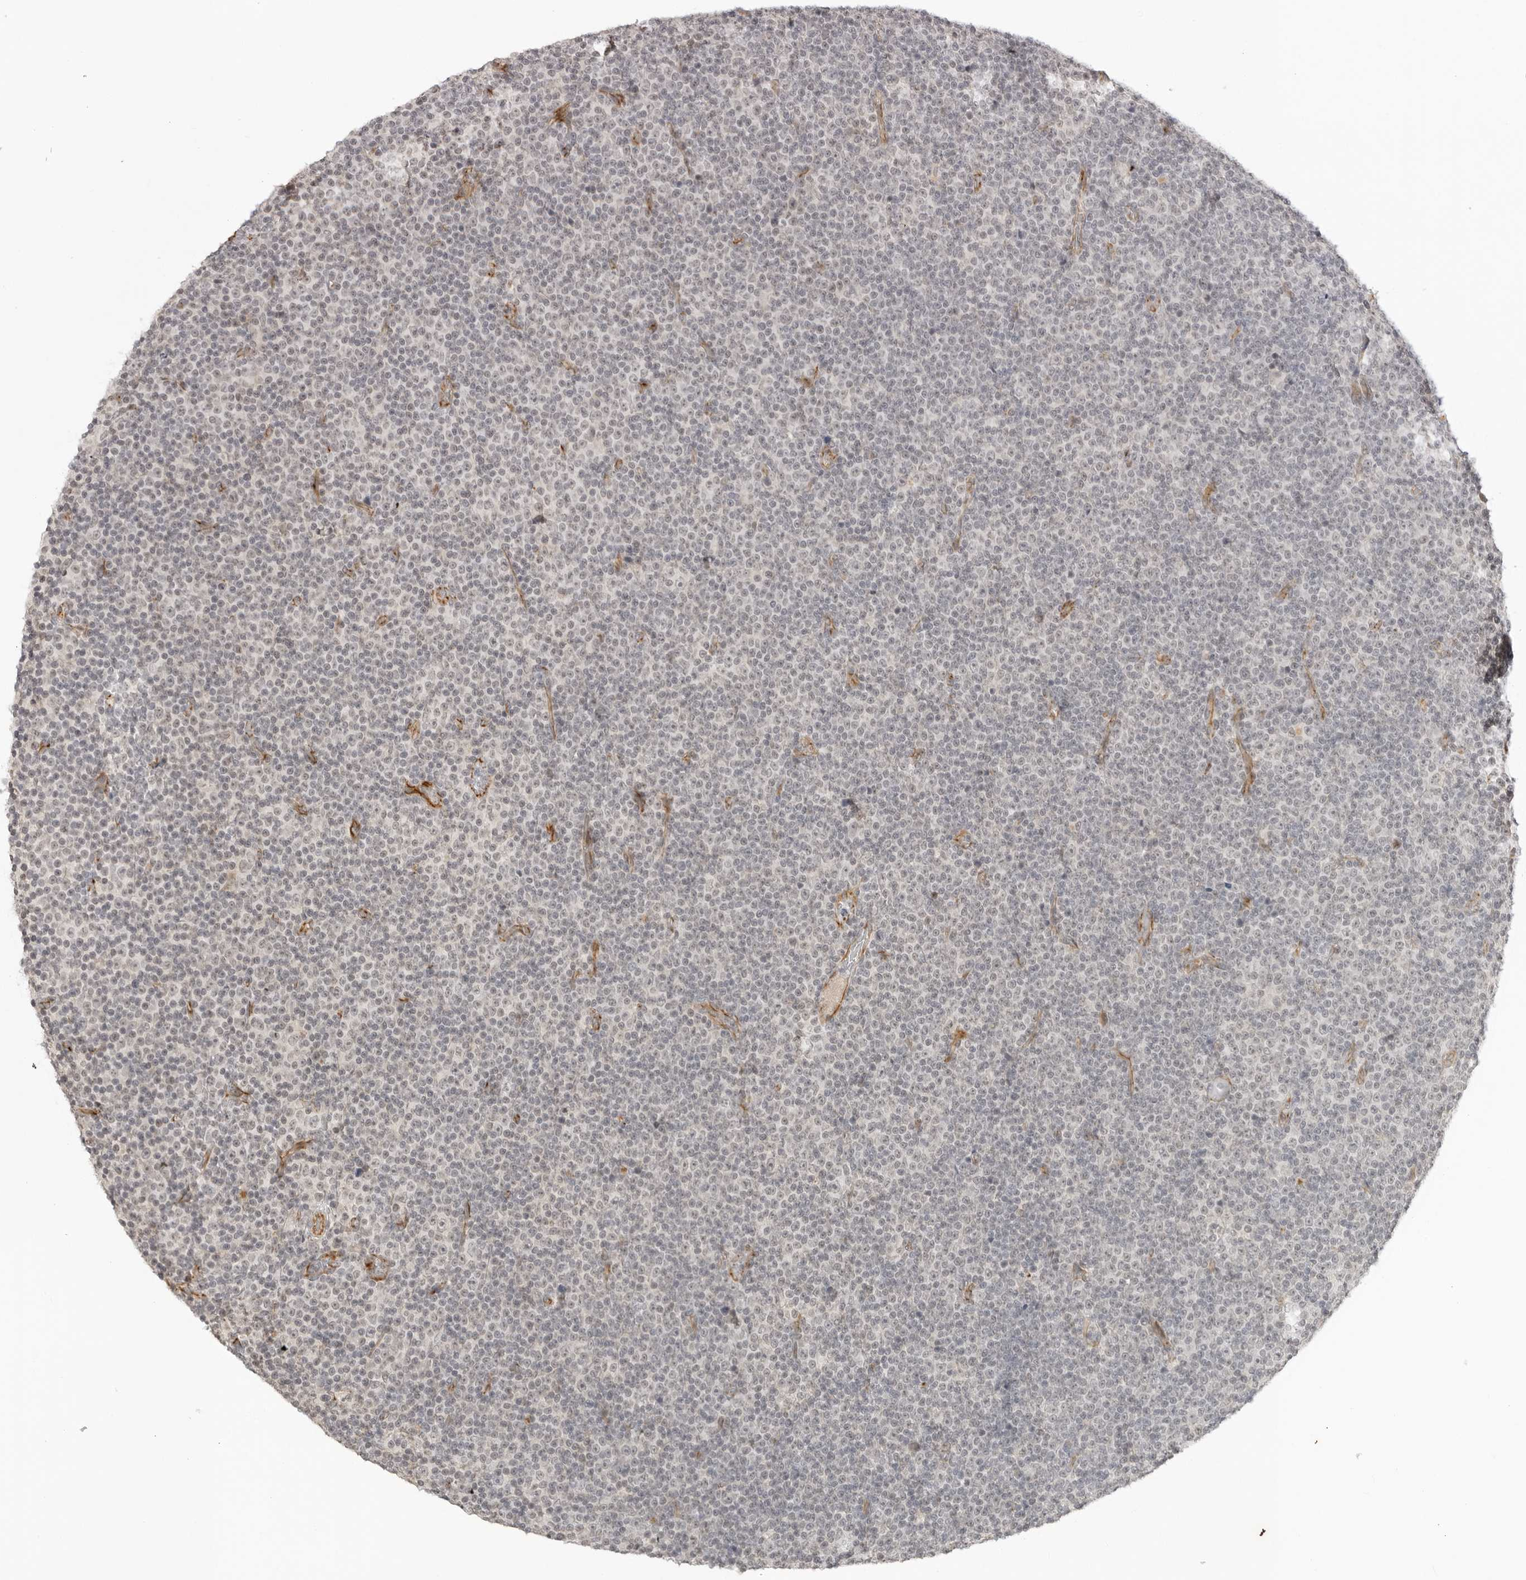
{"staining": {"intensity": "negative", "quantity": "none", "location": "none"}, "tissue": "lymphoma", "cell_type": "Tumor cells", "image_type": "cancer", "snomed": [{"axis": "morphology", "description": "Malignant lymphoma, non-Hodgkin's type, Low grade"}, {"axis": "topography", "description": "Lymph node"}], "caption": "Tumor cells are negative for protein expression in human low-grade malignant lymphoma, non-Hodgkin's type. (Stains: DAB (3,3'-diaminobenzidine) immunohistochemistry (IHC) with hematoxylin counter stain, Microscopy: brightfield microscopy at high magnification).", "gene": "TRAPPC3", "patient": {"sex": "female", "age": 67}}